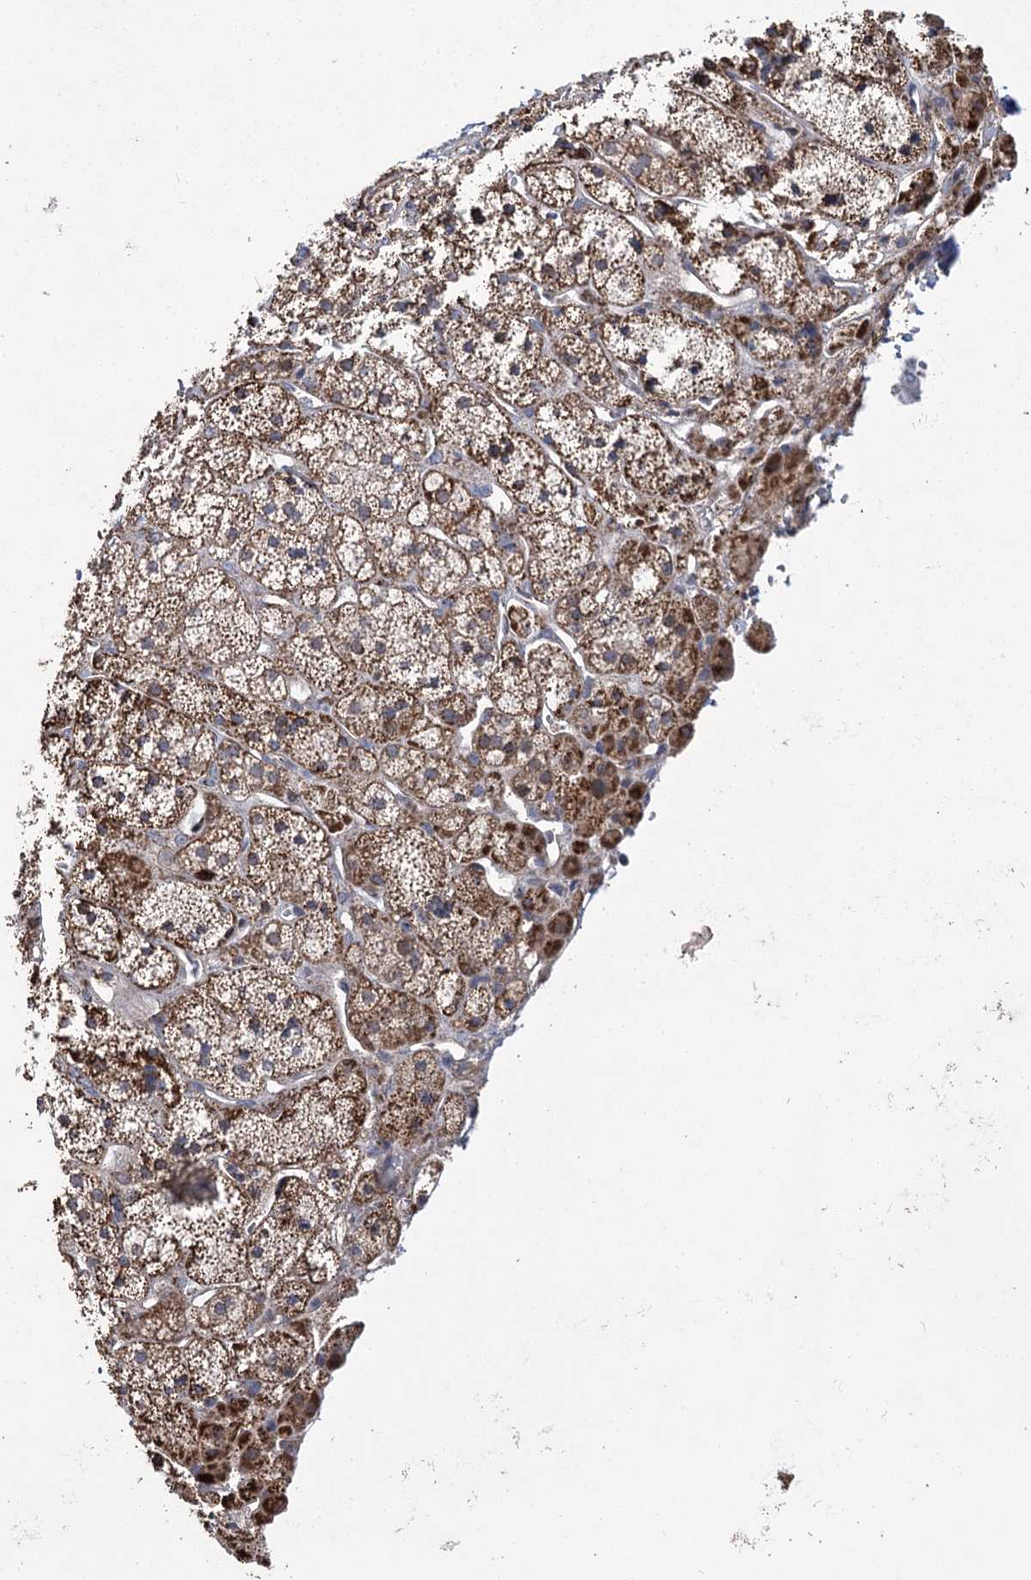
{"staining": {"intensity": "strong", "quantity": ">75%", "location": "cytoplasmic/membranous"}, "tissue": "adrenal gland", "cell_type": "Glandular cells", "image_type": "normal", "snomed": [{"axis": "morphology", "description": "Normal tissue, NOS"}, {"axis": "topography", "description": "Adrenal gland"}], "caption": "Glandular cells reveal high levels of strong cytoplasmic/membranous expression in approximately >75% of cells in benign adrenal gland. (IHC, brightfield microscopy, high magnification).", "gene": "RANBP3L", "patient": {"sex": "male", "age": 56}}